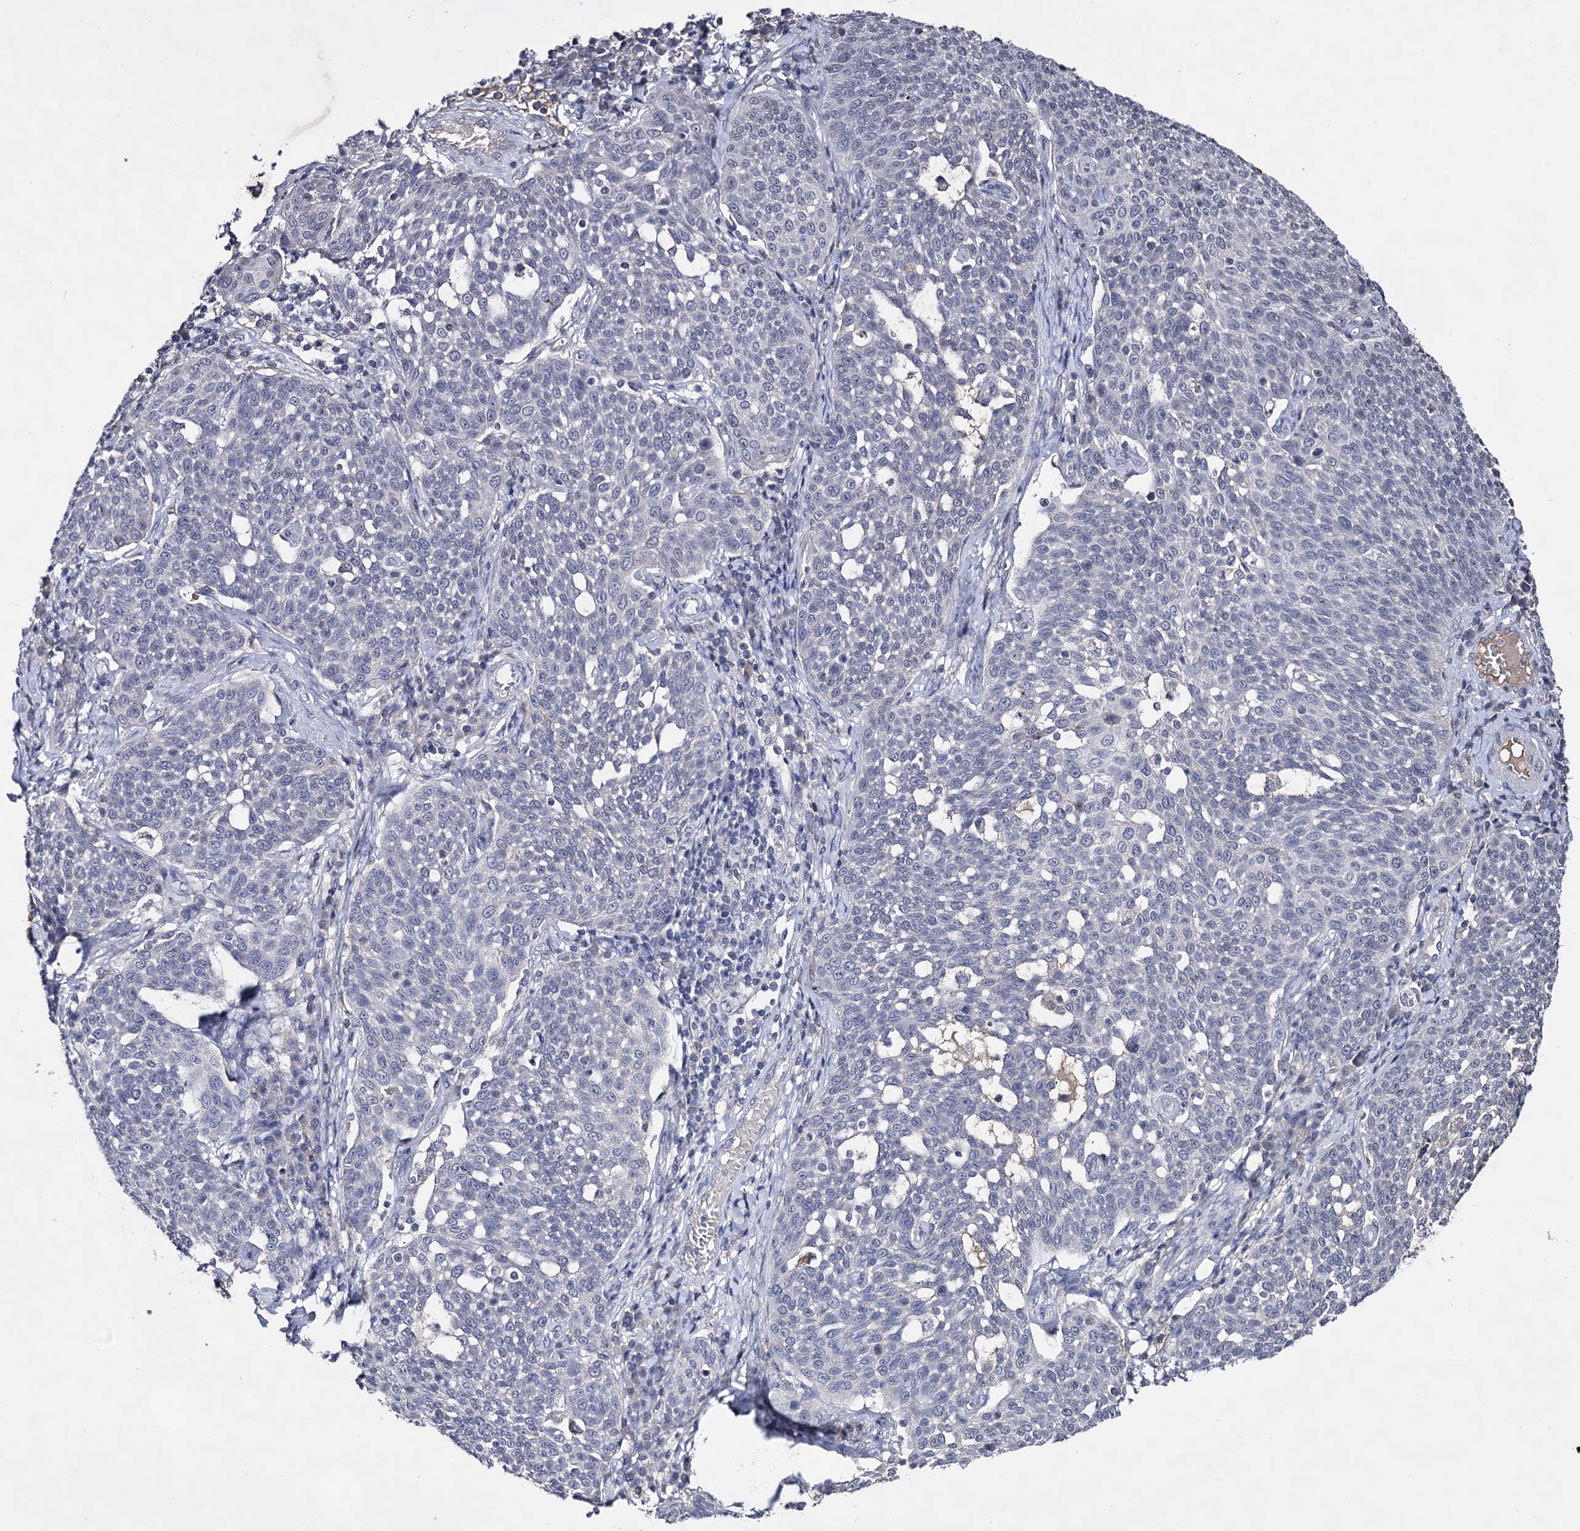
{"staining": {"intensity": "negative", "quantity": "none", "location": "none"}, "tissue": "cervical cancer", "cell_type": "Tumor cells", "image_type": "cancer", "snomed": [{"axis": "morphology", "description": "Squamous cell carcinoma, NOS"}, {"axis": "topography", "description": "Cervix"}], "caption": "An immunohistochemistry histopathology image of cervical cancer is shown. There is no staining in tumor cells of cervical cancer.", "gene": "PLIN1", "patient": {"sex": "female", "age": 34}}